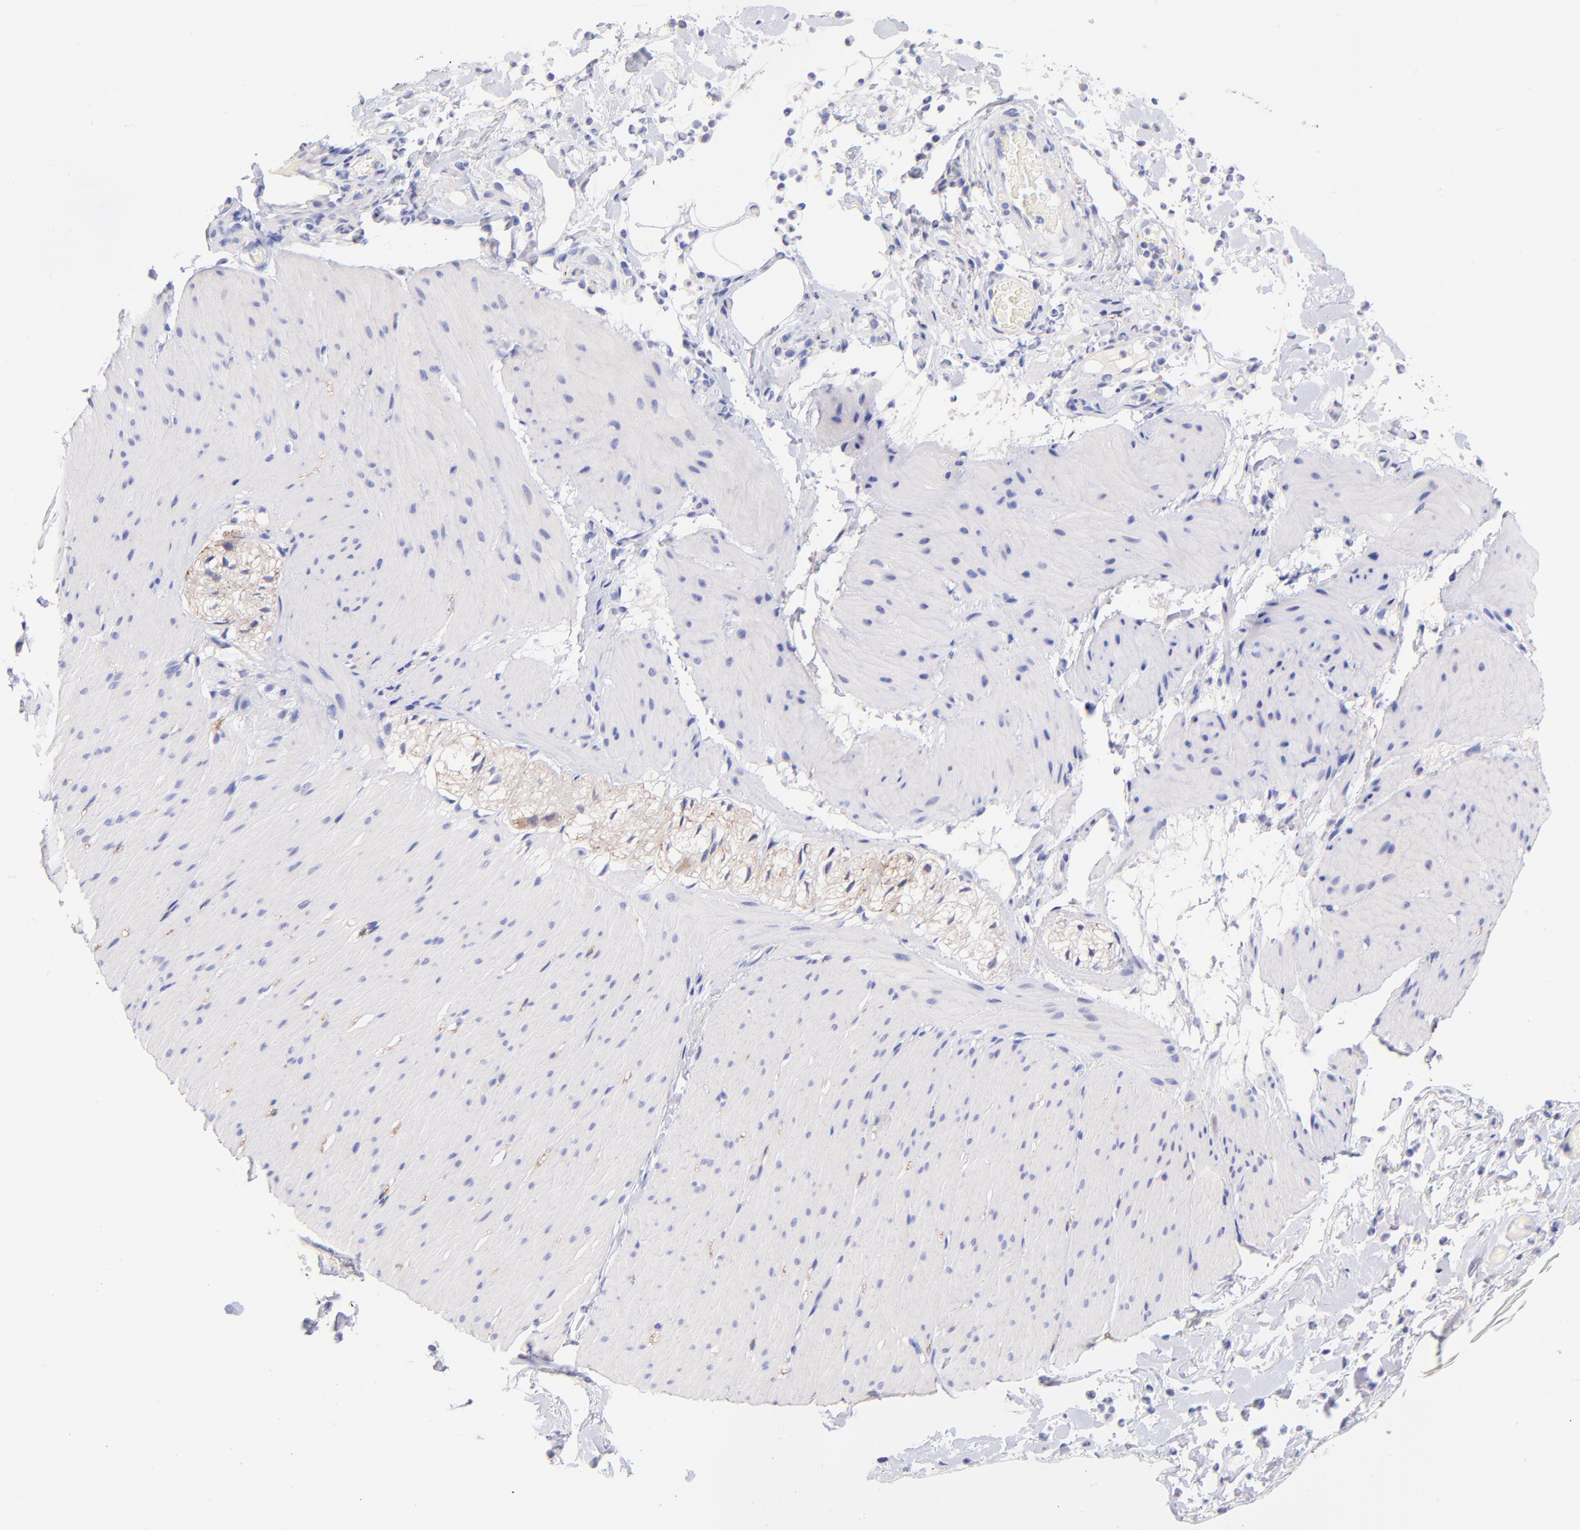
{"staining": {"intensity": "negative", "quantity": "none", "location": "none"}, "tissue": "smooth muscle", "cell_type": "Smooth muscle cells", "image_type": "normal", "snomed": [{"axis": "morphology", "description": "Normal tissue, NOS"}, {"axis": "topography", "description": "Smooth muscle"}, {"axis": "topography", "description": "Colon"}], "caption": "An IHC photomicrograph of benign smooth muscle is shown. There is no staining in smooth muscle cells of smooth muscle. Brightfield microscopy of IHC stained with DAB (brown) and hematoxylin (blue), captured at high magnification.", "gene": "RAB3B", "patient": {"sex": "male", "age": 67}}